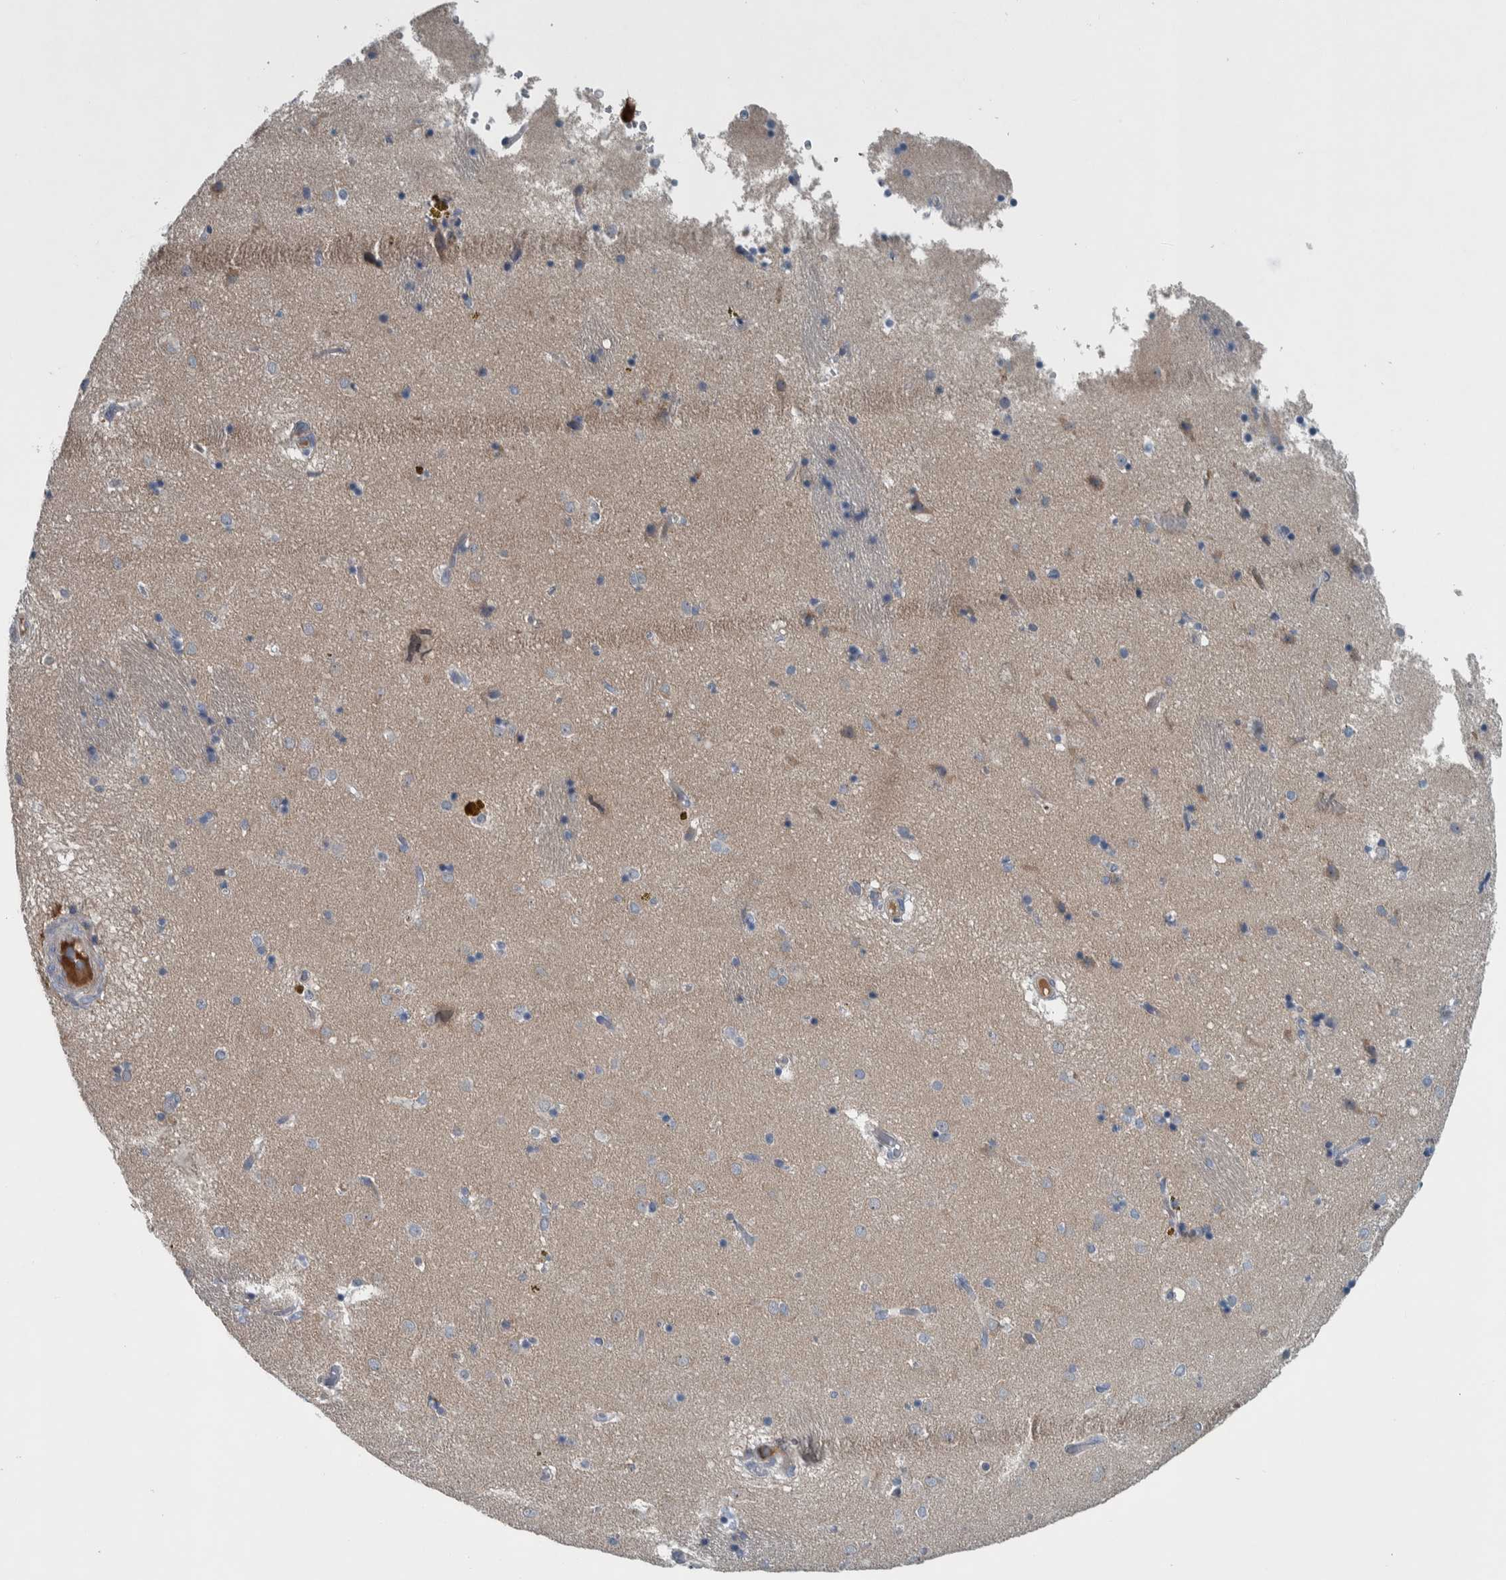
{"staining": {"intensity": "negative", "quantity": "none", "location": "none"}, "tissue": "caudate", "cell_type": "Glial cells", "image_type": "normal", "snomed": [{"axis": "morphology", "description": "Normal tissue, NOS"}, {"axis": "topography", "description": "Lateral ventricle wall"}], "caption": "IHC of unremarkable human caudate shows no staining in glial cells.", "gene": "SERPINC1", "patient": {"sex": "male", "age": 70}}